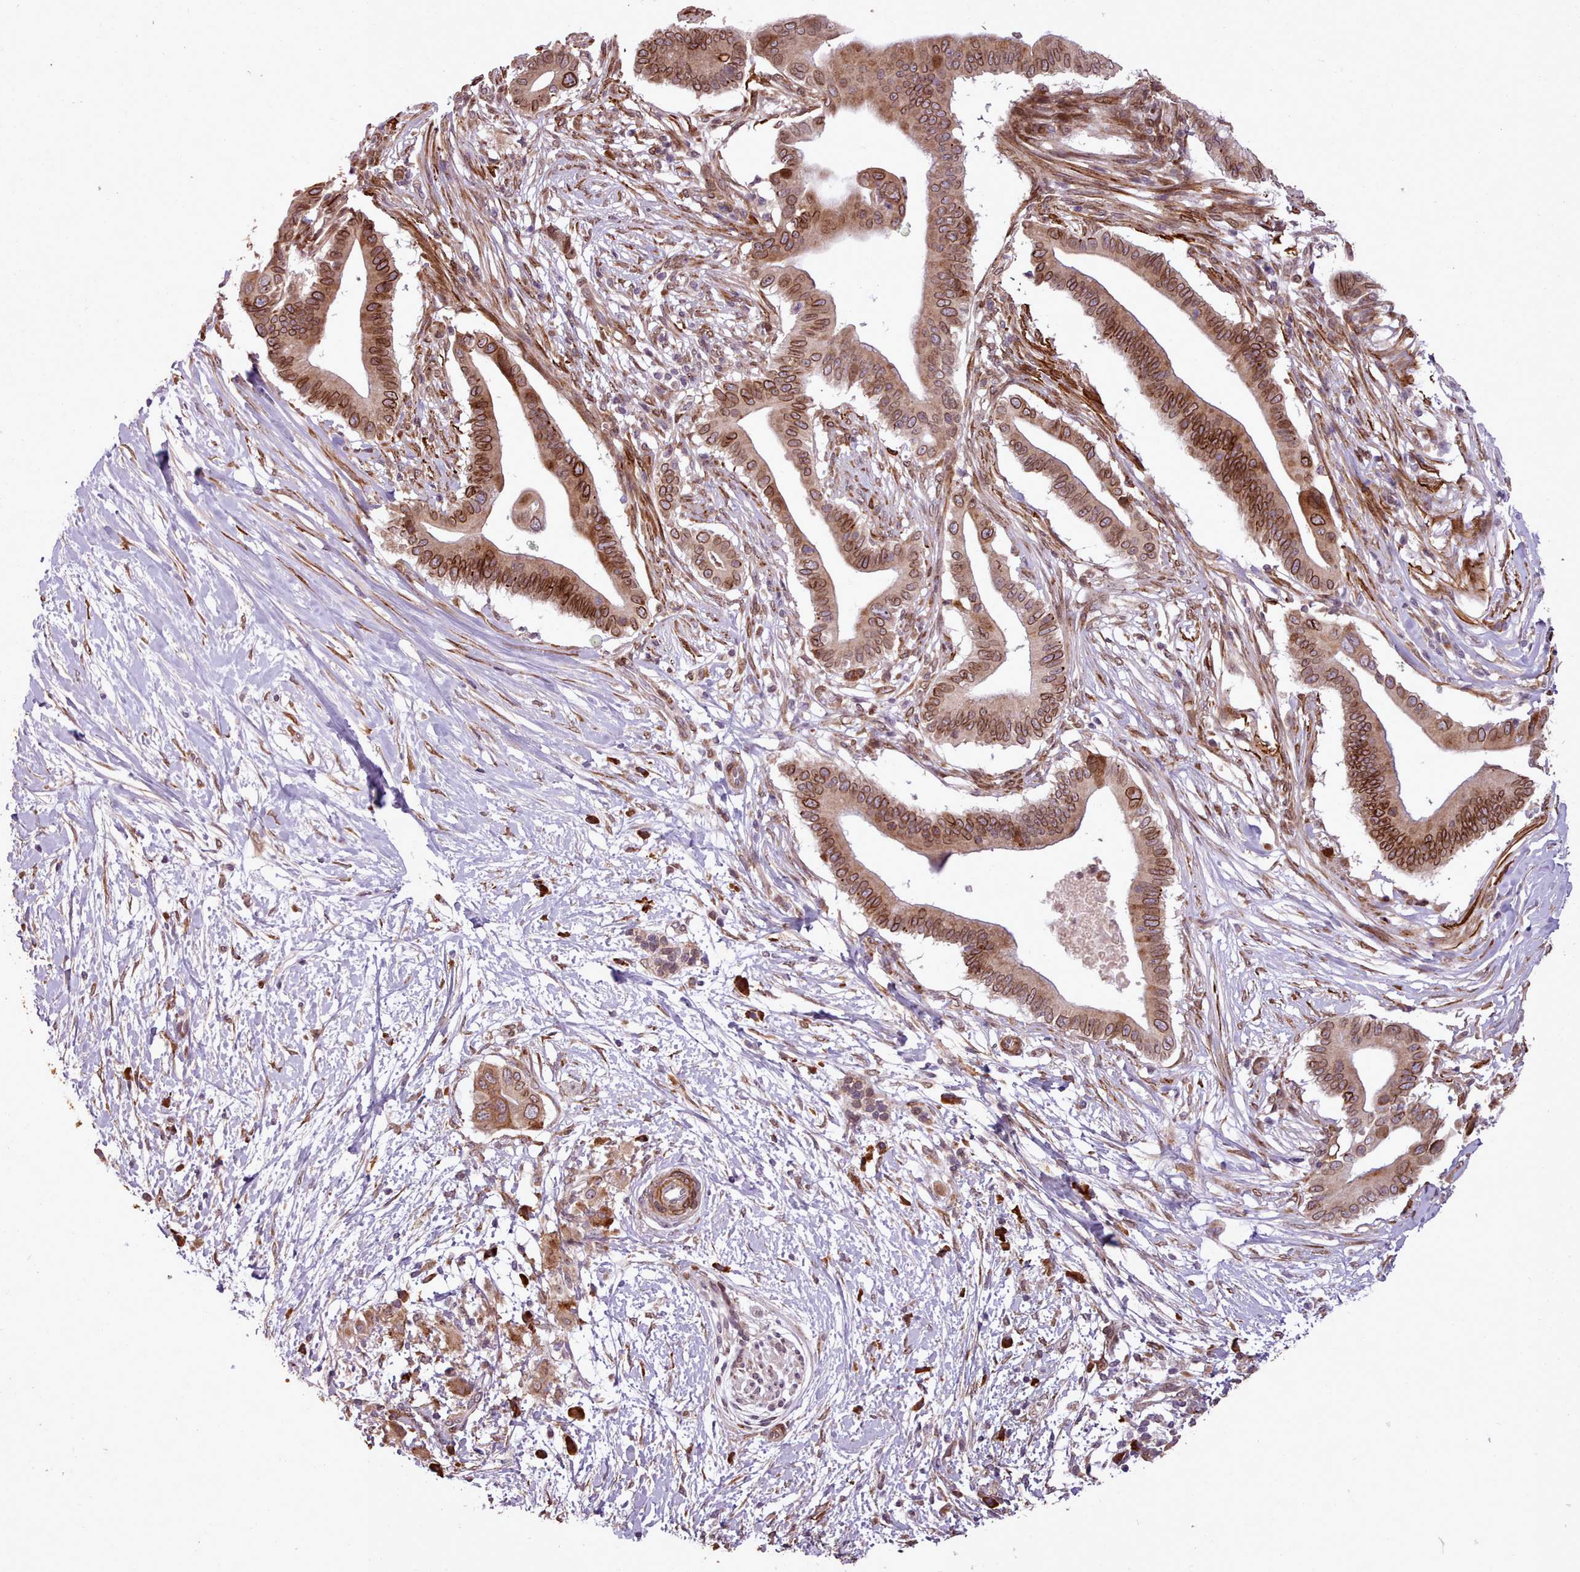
{"staining": {"intensity": "strong", "quantity": ">75%", "location": "cytoplasmic/membranous,nuclear"}, "tissue": "pancreatic cancer", "cell_type": "Tumor cells", "image_type": "cancer", "snomed": [{"axis": "morphology", "description": "Adenocarcinoma, NOS"}, {"axis": "topography", "description": "Pancreas"}], "caption": "DAB immunohistochemical staining of human pancreatic cancer exhibits strong cytoplasmic/membranous and nuclear protein expression in approximately >75% of tumor cells.", "gene": "CABP1", "patient": {"sex": "male", "age": 68}}